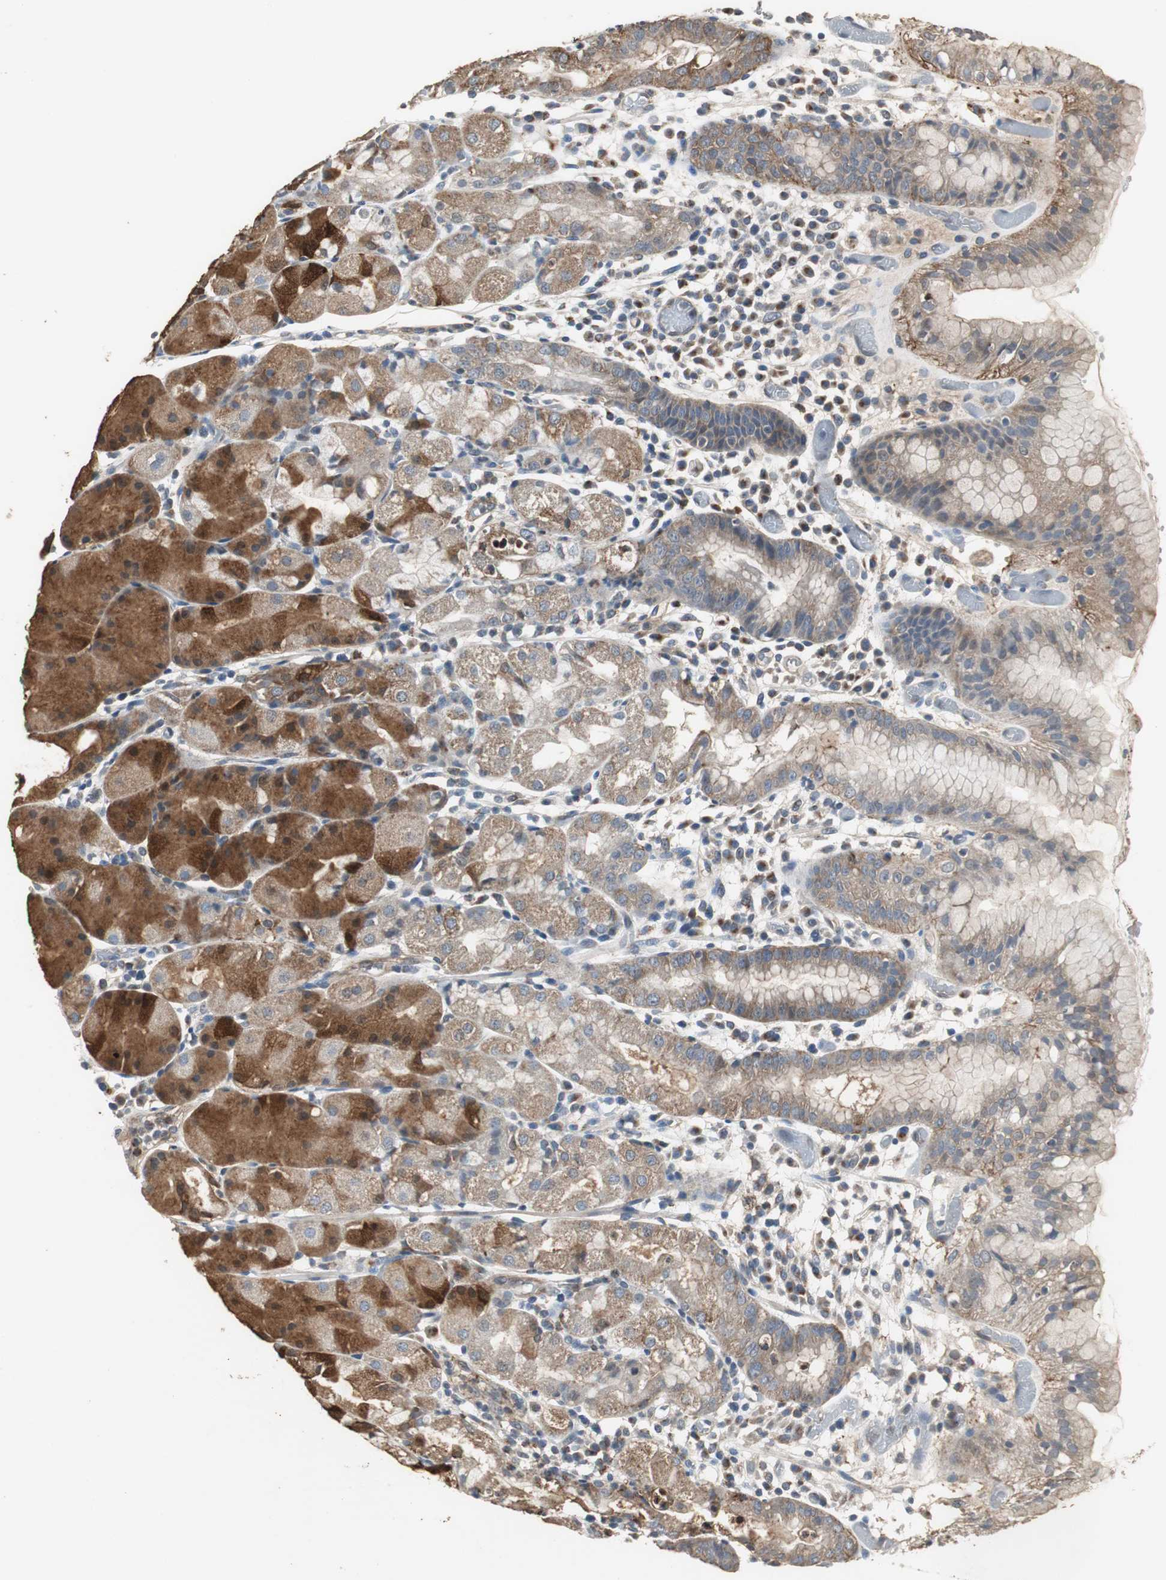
{"staining": {"intensity": "moderate", "quantity": ">75%", "location": "cytoplasmic/membranous"}, "tissue": "stomach", "cell_type": "Glandular cells", "image_type": "normal", "snomed": [{"axis": "morphology", "description": "Normal tissue, NOS"}, {"axis": "topography", "description": "Stomach"}, {"axis": "topography", "description": "Stomach, lower"}], "caption": "This image demonstrates IHC staining of benign stomach, with medium moderate cytoplasmic/membranous positivity in about >75% of glandular cells.", "gene": "JTB", "patient": {"sex": "female", "age": 75}}